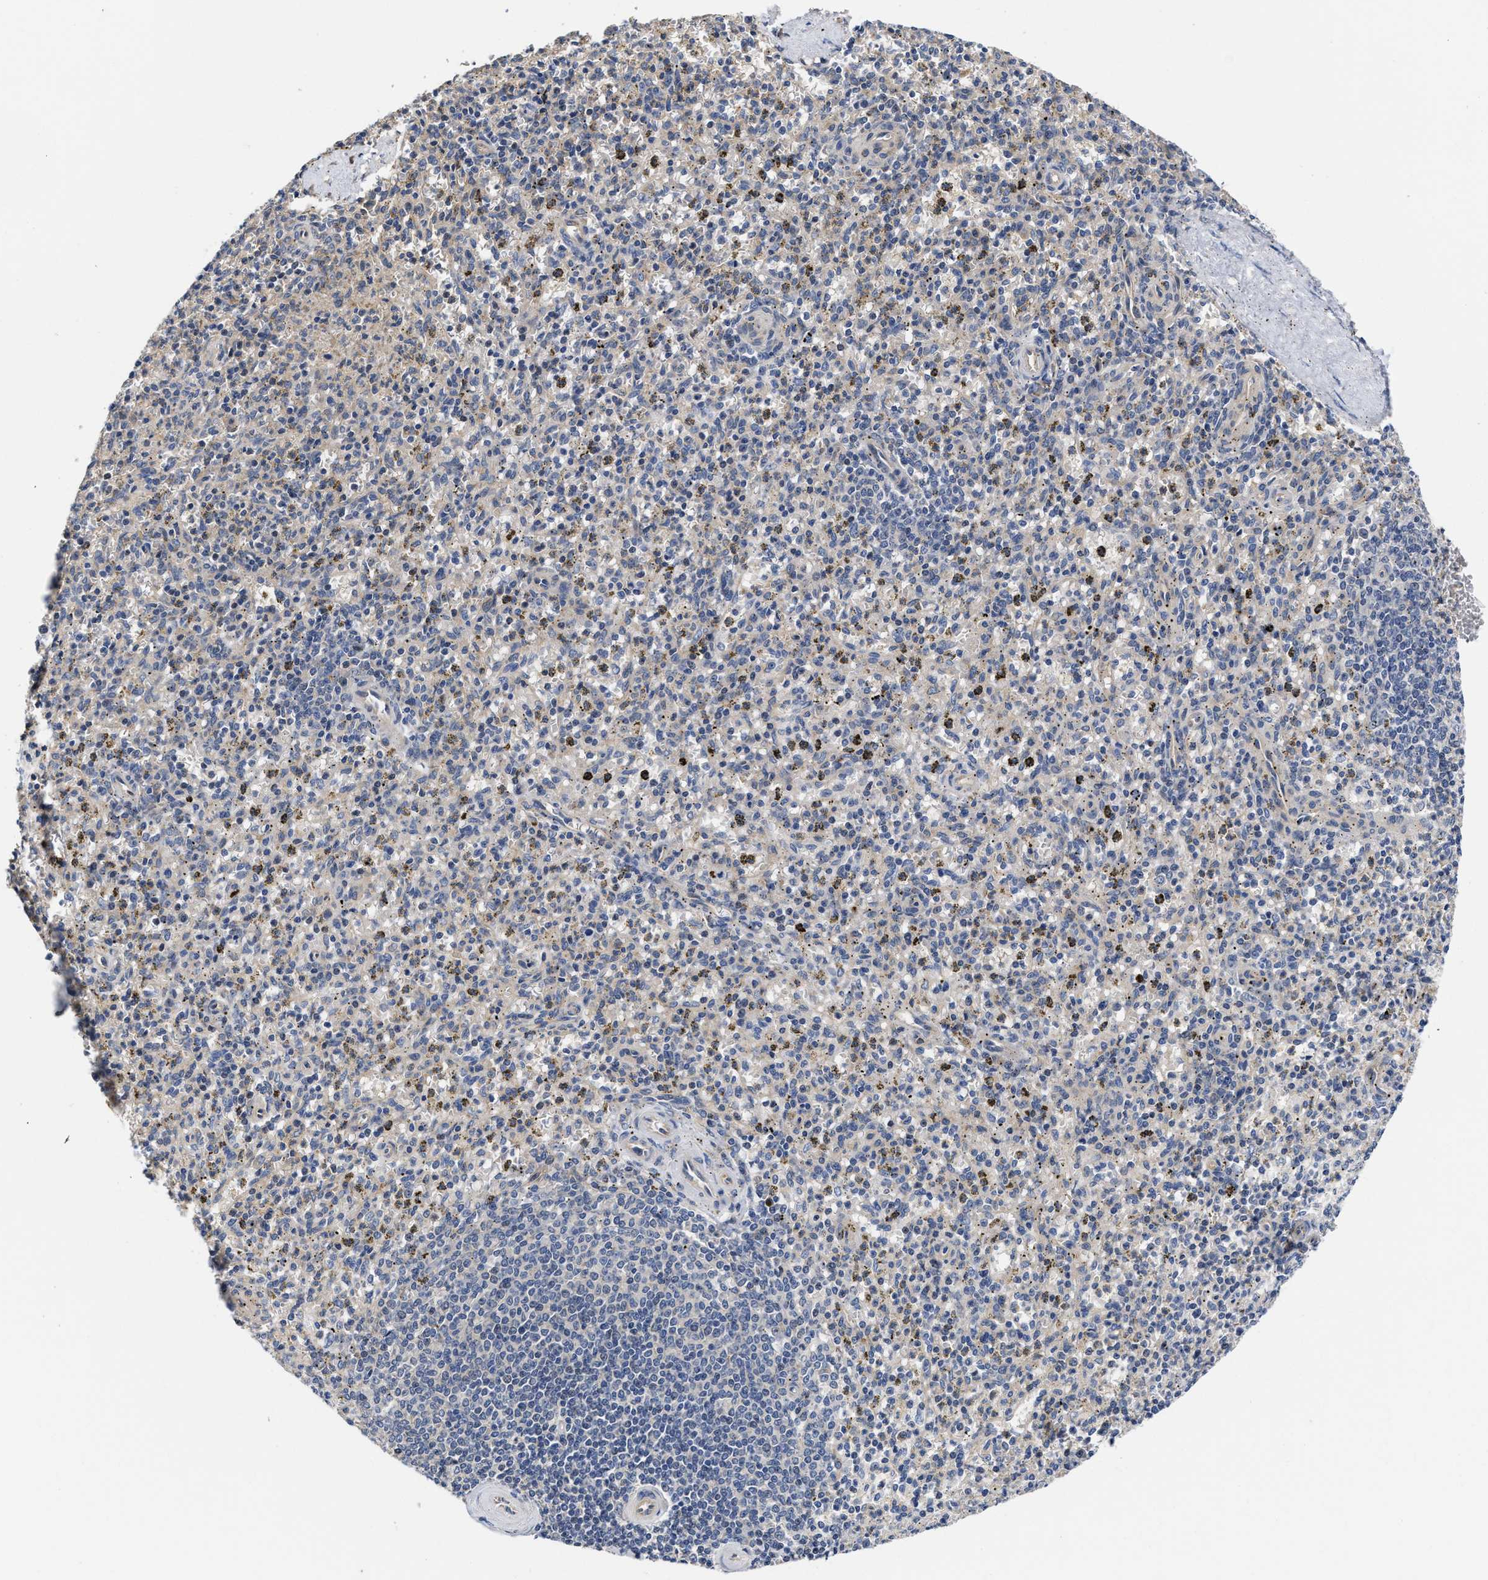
{"staining": {"intensity": "weak", "quantity": "<25%", "location": "cytoplasmic/membranous"}, "tissue": "spleen", "cell_type": "Cells in red pulp", "image_type": "normal", "snomed": [{"axis": "morphology", "description": "Normal tissue, NOS"}, {"axis": "topography", "description": "Spleen"}], "caption": "High power microscopy image of an immunohistochemistry (IHC) photomicrograph of unremarkable spleen, revealing no significant staining in cells in red pulp.", "gene": "TRAF6", "patient": {"sex": "male", "age": 72}}